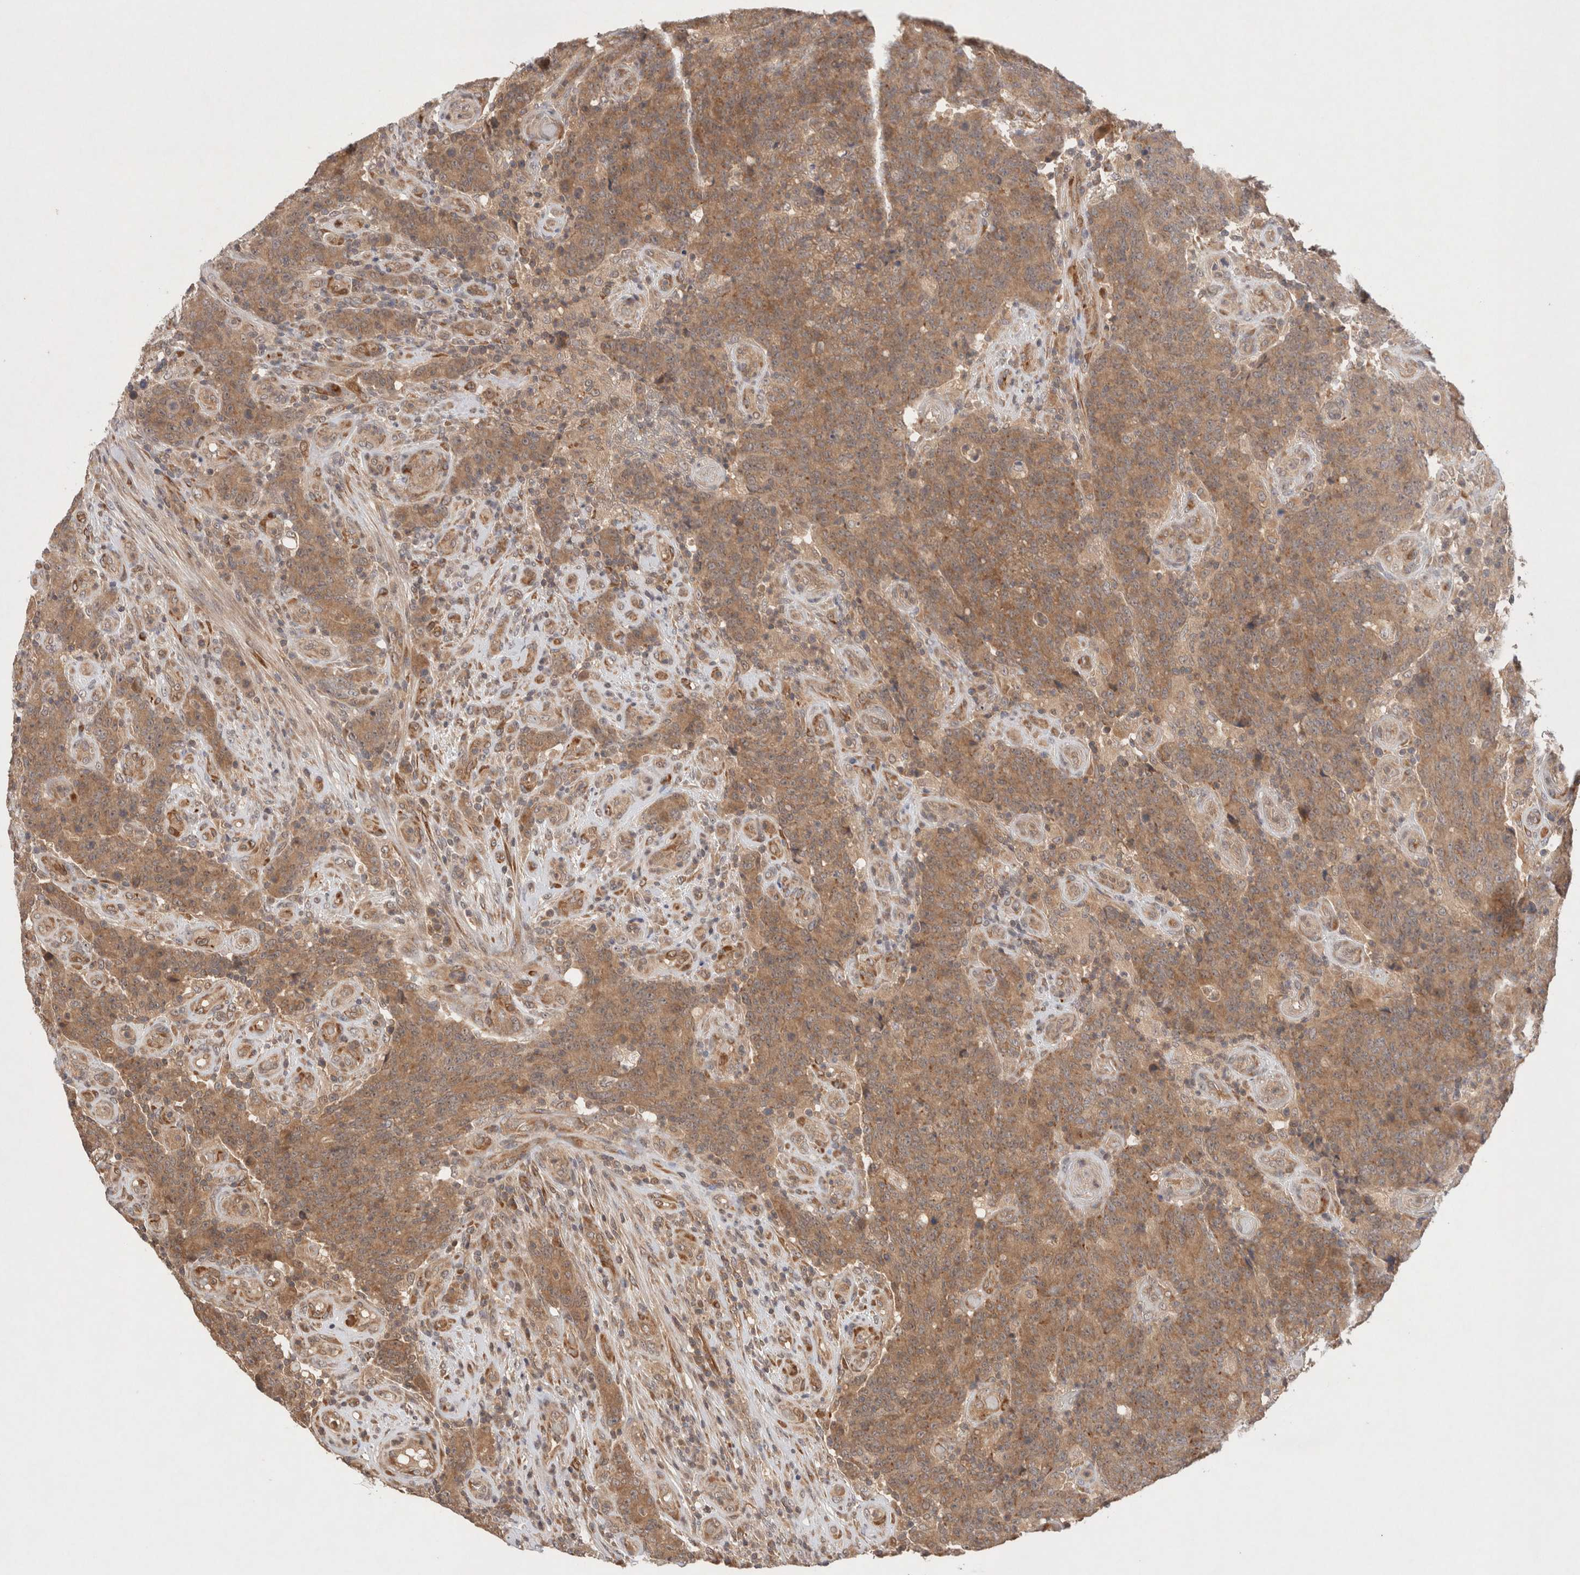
{"staining": {"intensity": "moderate", "quantity": ">75%", "location": "cytoplasmic/membranous"}, "tissue": "colorectal cancer", "cell_type": "Tumor cells", "image_type": "cancer", "snomed": [{"axis": "morphology", "description": "Normal tissue, NOS"}, {"axis": "morphology", "description": "Adenocarcinoma, NOS"}, {"axis": "topography", "description": "Colon"}], "caption": "A medium amount of moderate cytoplasmic/membranous expression is appreciated in approximately >75% of tumor cells in colorectal adenocarcinoma tissue. The staining is performed using DAB (3,3'-diaminobenzidine) brown chromogen to label protein expression. The nuclei are counter-stained blue using hematoxylin.", "gene": "KLHL20", "patient": {"sex": "female", "age": 75}}